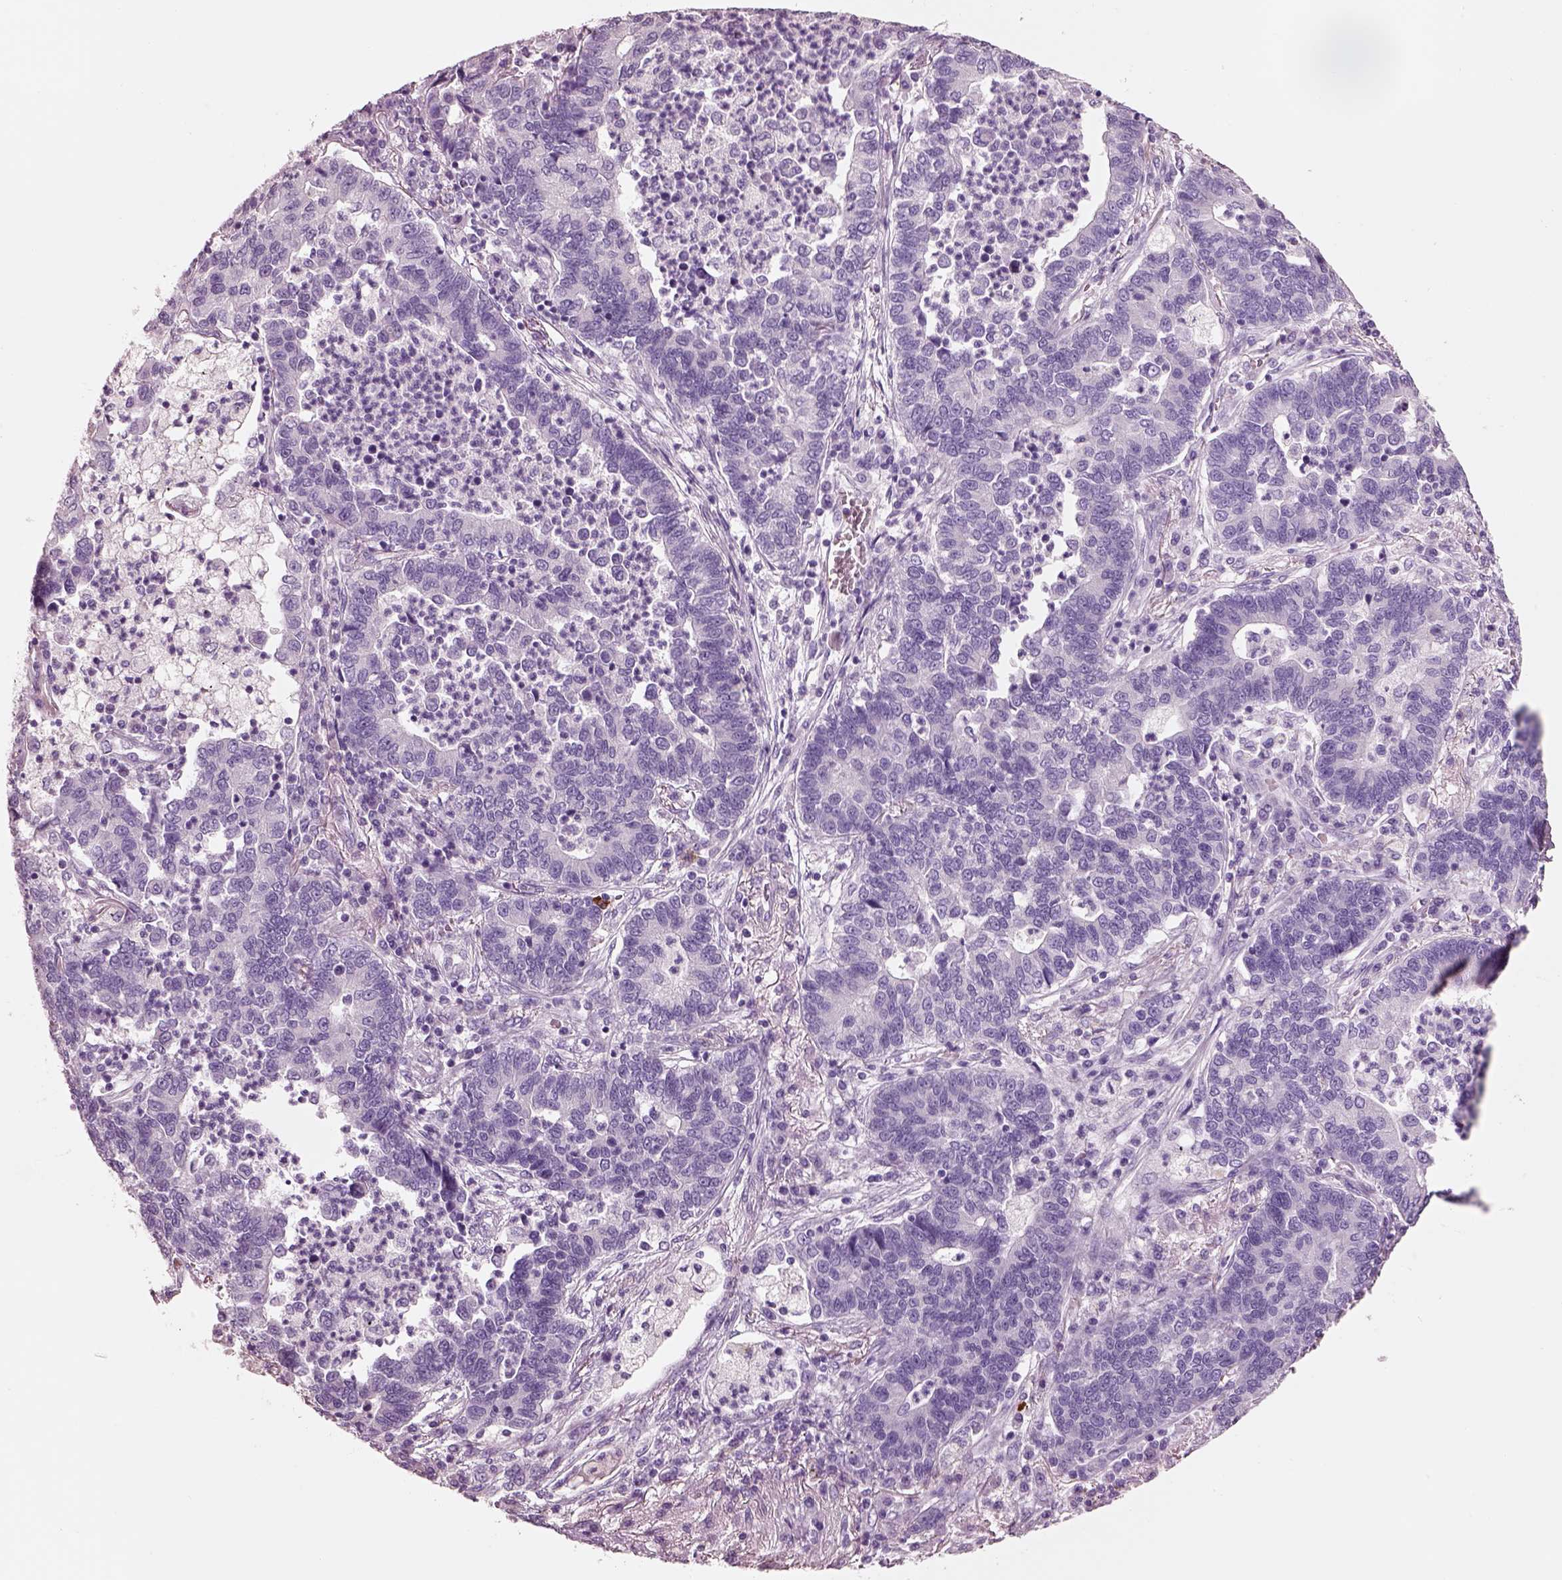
{"staining": {"intensity": "negative", "quantity": "none", "location": "none"}, "tissue": "lung cancer", "cell_type": "Tumor cells", "image_type": "cancer", "snomed": [{"axis": "morphology", "description": "Adenocarcinoma, NOS"}, {"axis": "topography", "description": "Lung"}], "caption": "The photomicrograph shows no staining of tumor cells in adenocarcinoma (lung).", "gene": "PNOC", "patient": {"sex": "female", "age": 57}}